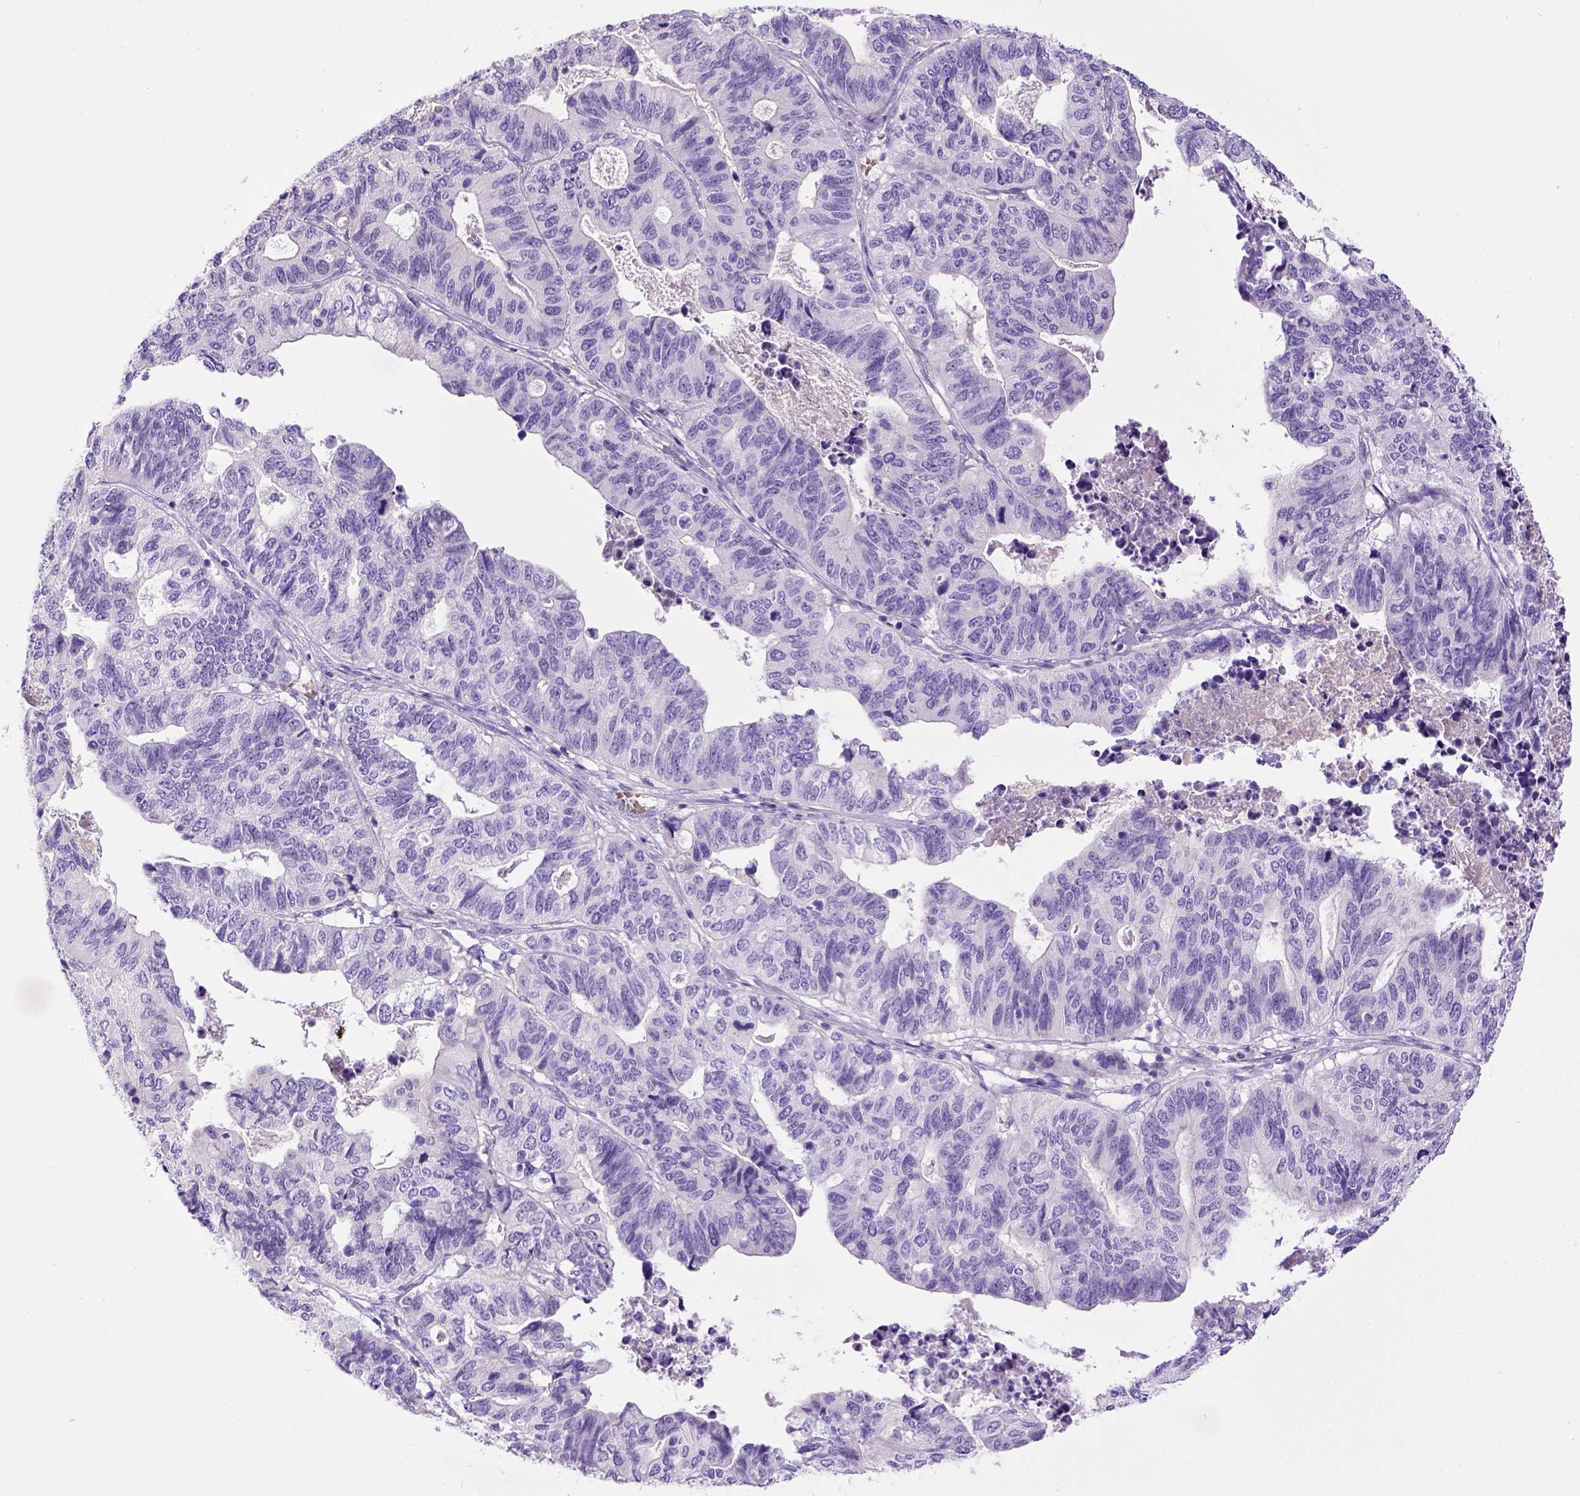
{"staining": {"intensity": "negative", "quantity": "none", "location": "none"}, "tissue": "stomach cancer", "cell_type": "Tumor cells", "image_type": "cancer", "snomed": [{"axis": "morphology", "description": "Adenocarcinoma, NOS"}, {"axis": "topography", "description": "Stomach, upper"}], "caption": "This is an IHC photomicrograph of stomach cancer. There is no staining in tumor cells.", "gene": "BAAT", "patient": {"sex": "female", "age": 67}}